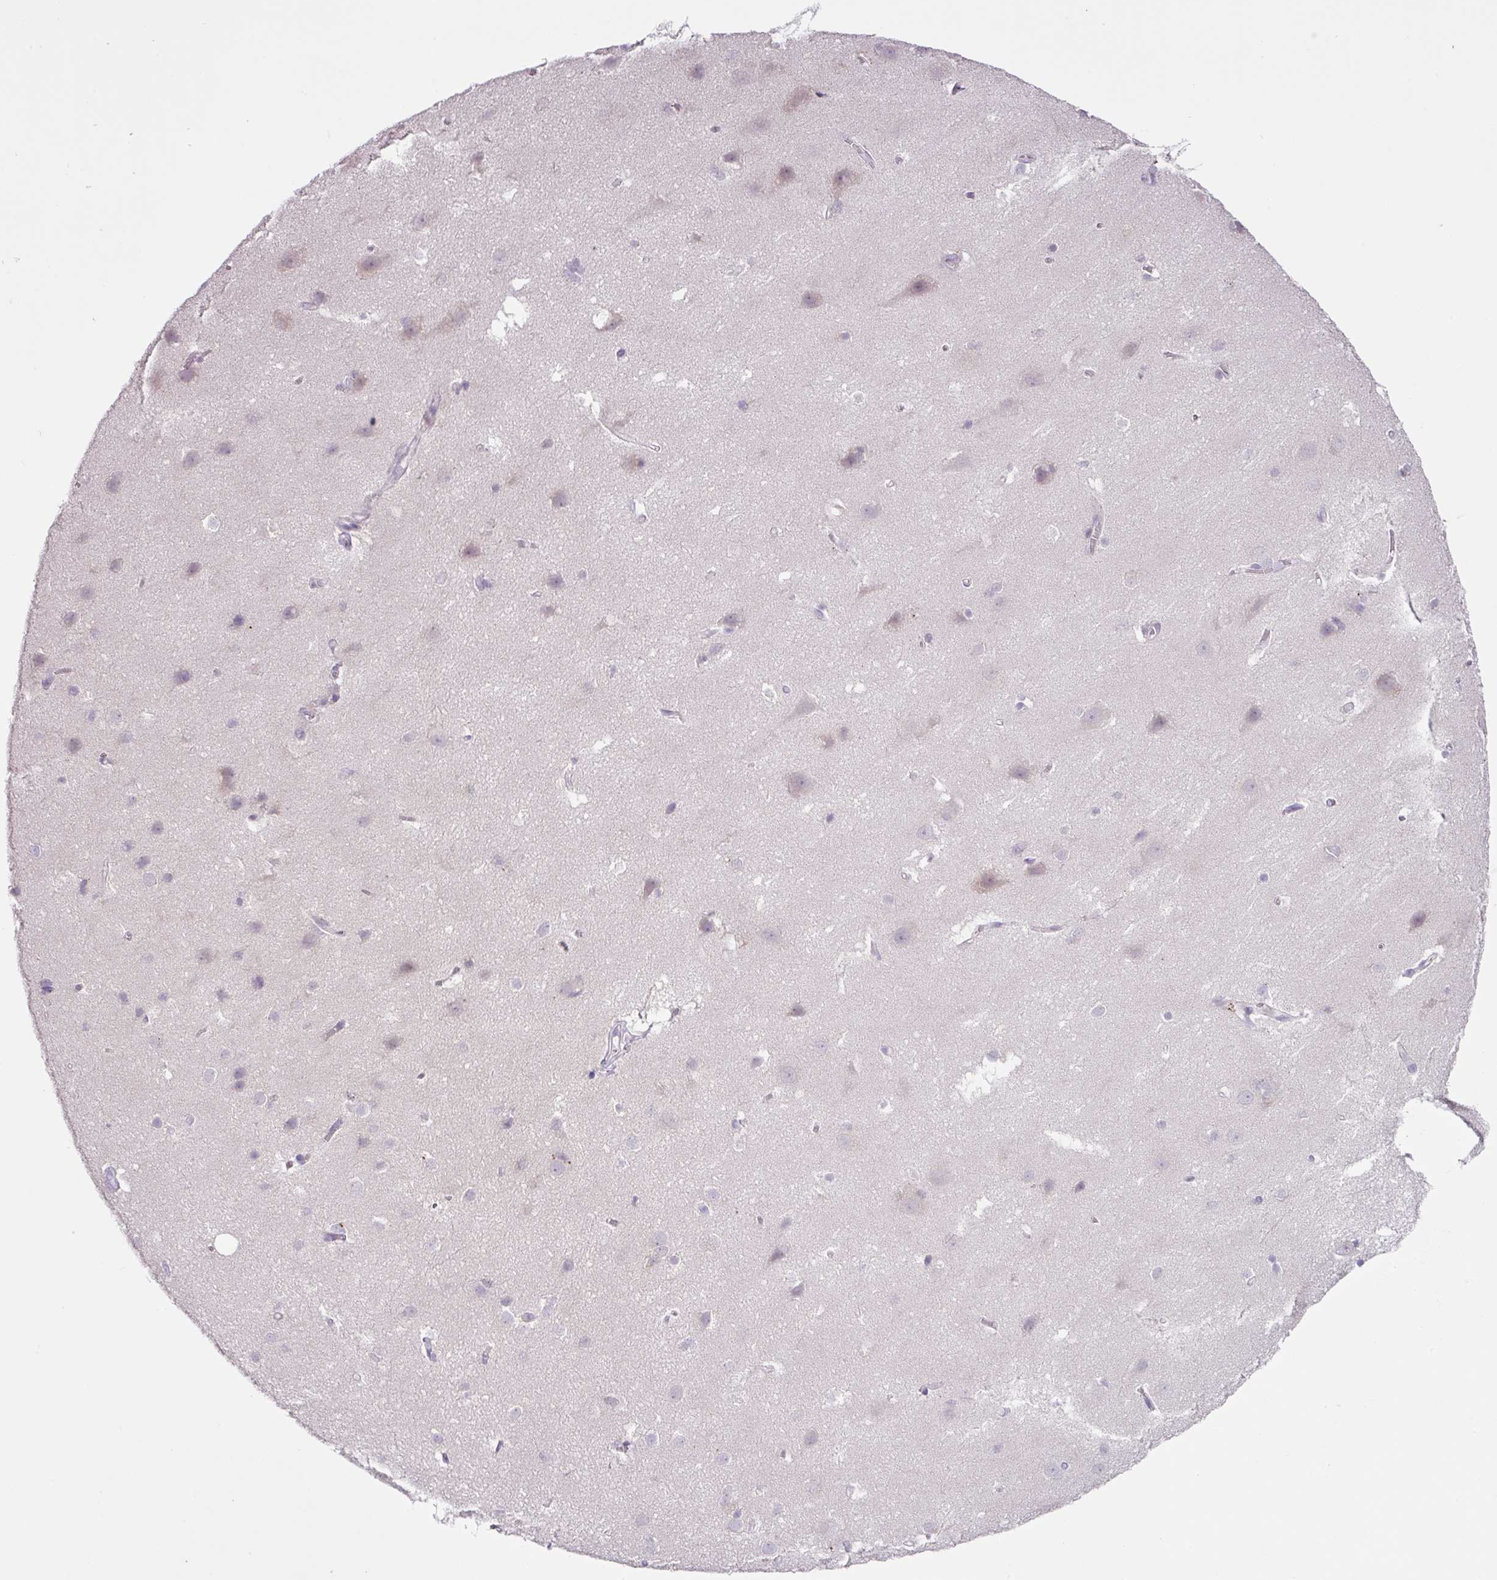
{"staining": {"intensity": "weak", "quantity": "<25%", "location": "cytoplasmic/membranous"}, "tissue": "cerebral cortex", "cell_type": "Endothelial cells", "image_type": "normal", "snomed": [{"axis": "morphology", "description": "Normal tissue, NOS"}, {"axis": "topography", "description": "Cerebral cortex"}], "caption": "A photomicrograph of cerebral cortex stained for a protein displays no brown staining in endothelial cells.", "gene": "PLEKHH3", "patient": {"sex": "male", "age": 37}}